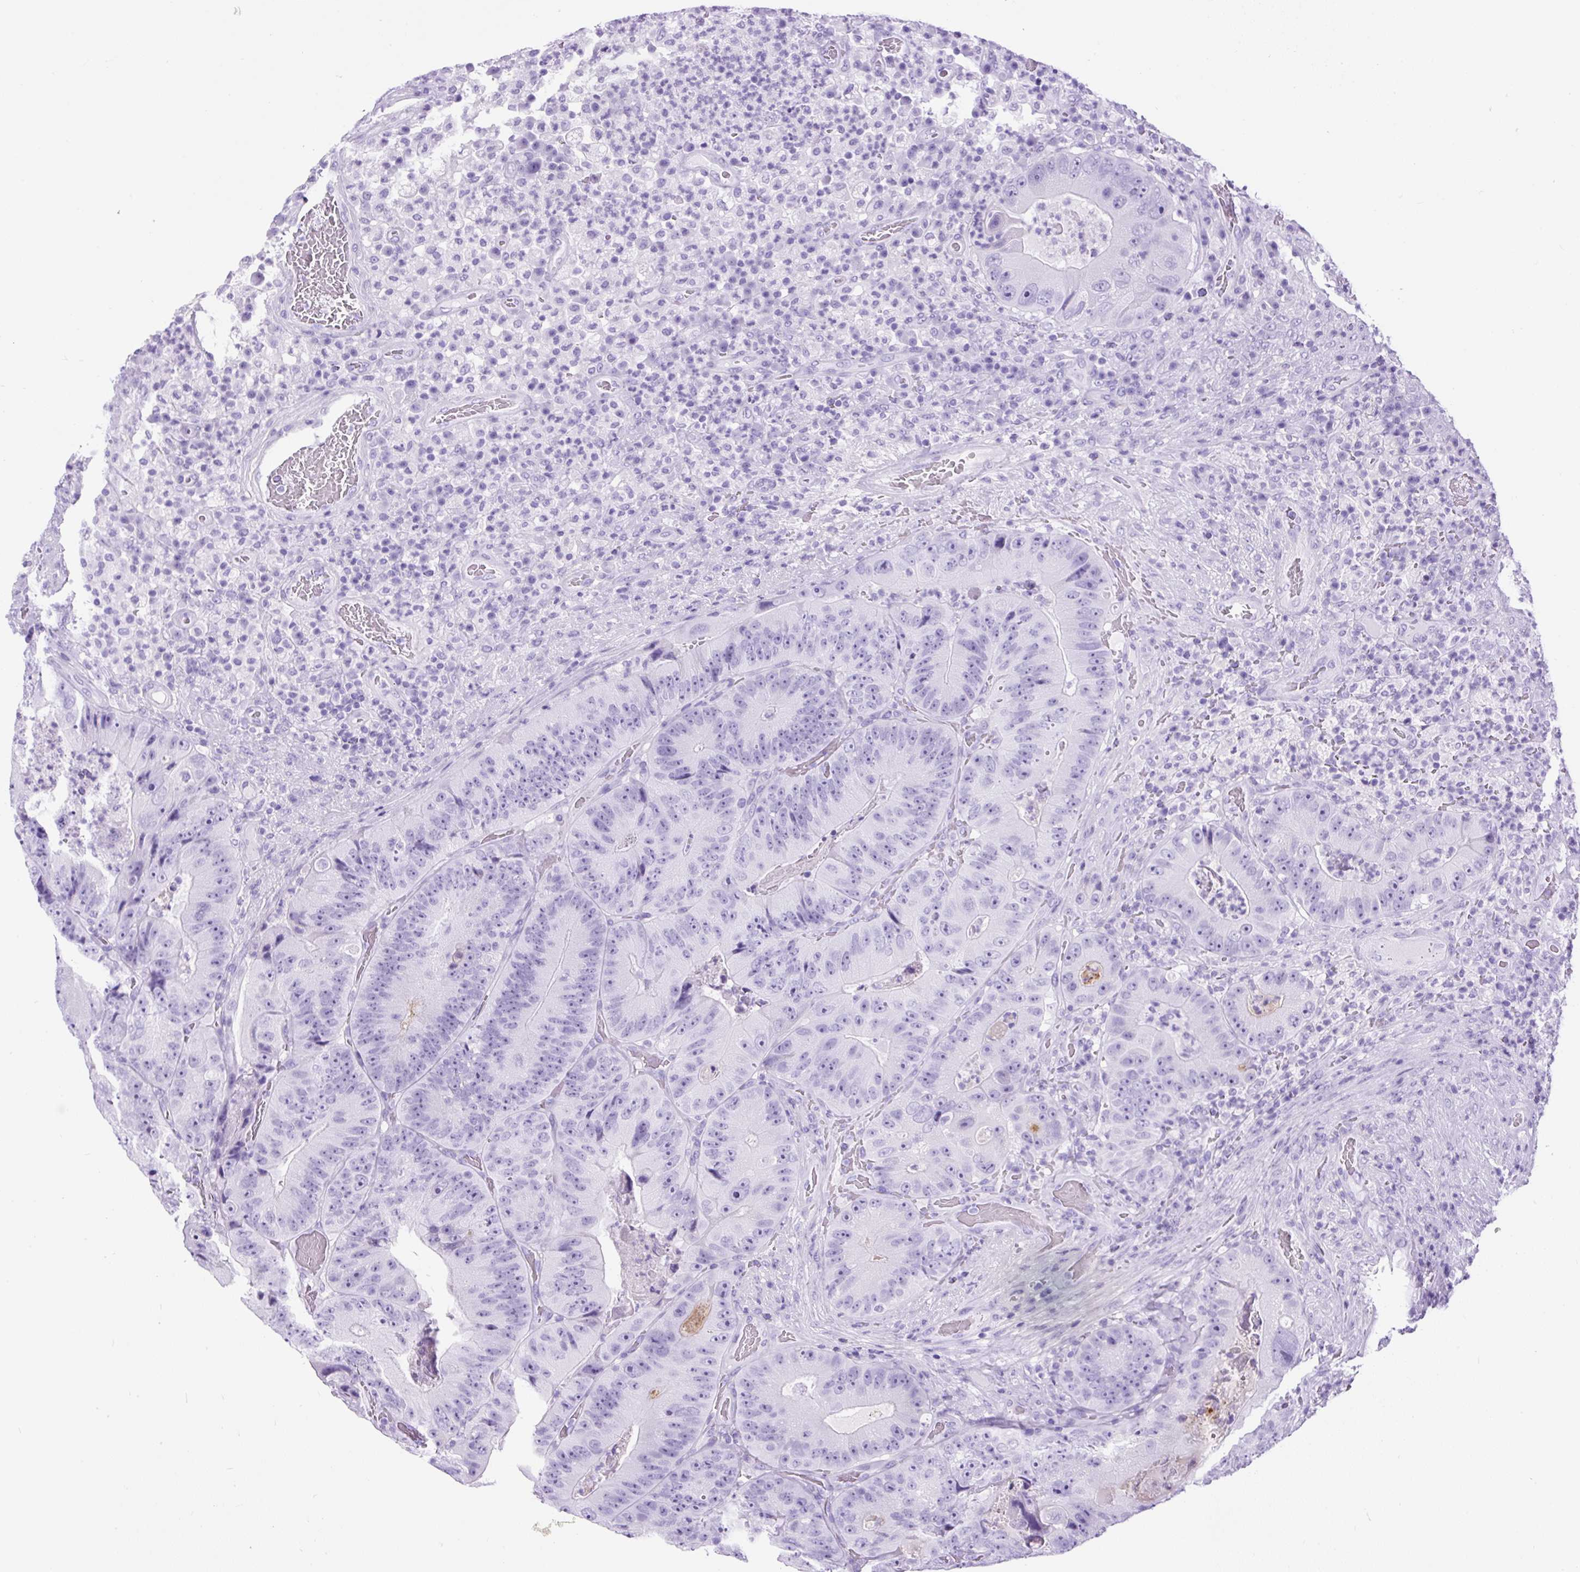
{"staining": {"intensity": "negative", "quantity": "none", "location": "none"}, "tissue": "colorectal cancer", "cell_type": "Tumor cells", "image_type": "cancer", "snomed": [{"axis": "morphology", "description": "Adenocarcinoma, NOS"}, {"axis": "topography", "description": "Colon"}], "caption": "Immunohistochemistry micrograph of neoplastic tissue: colorectal adenocarcinoma stained with DAB (3,3'-diaminobenzidine) exhibits no significant protein staining in tumor cells.", "gene": "CEL", "patient": {"sex": "female", "age": 86}}